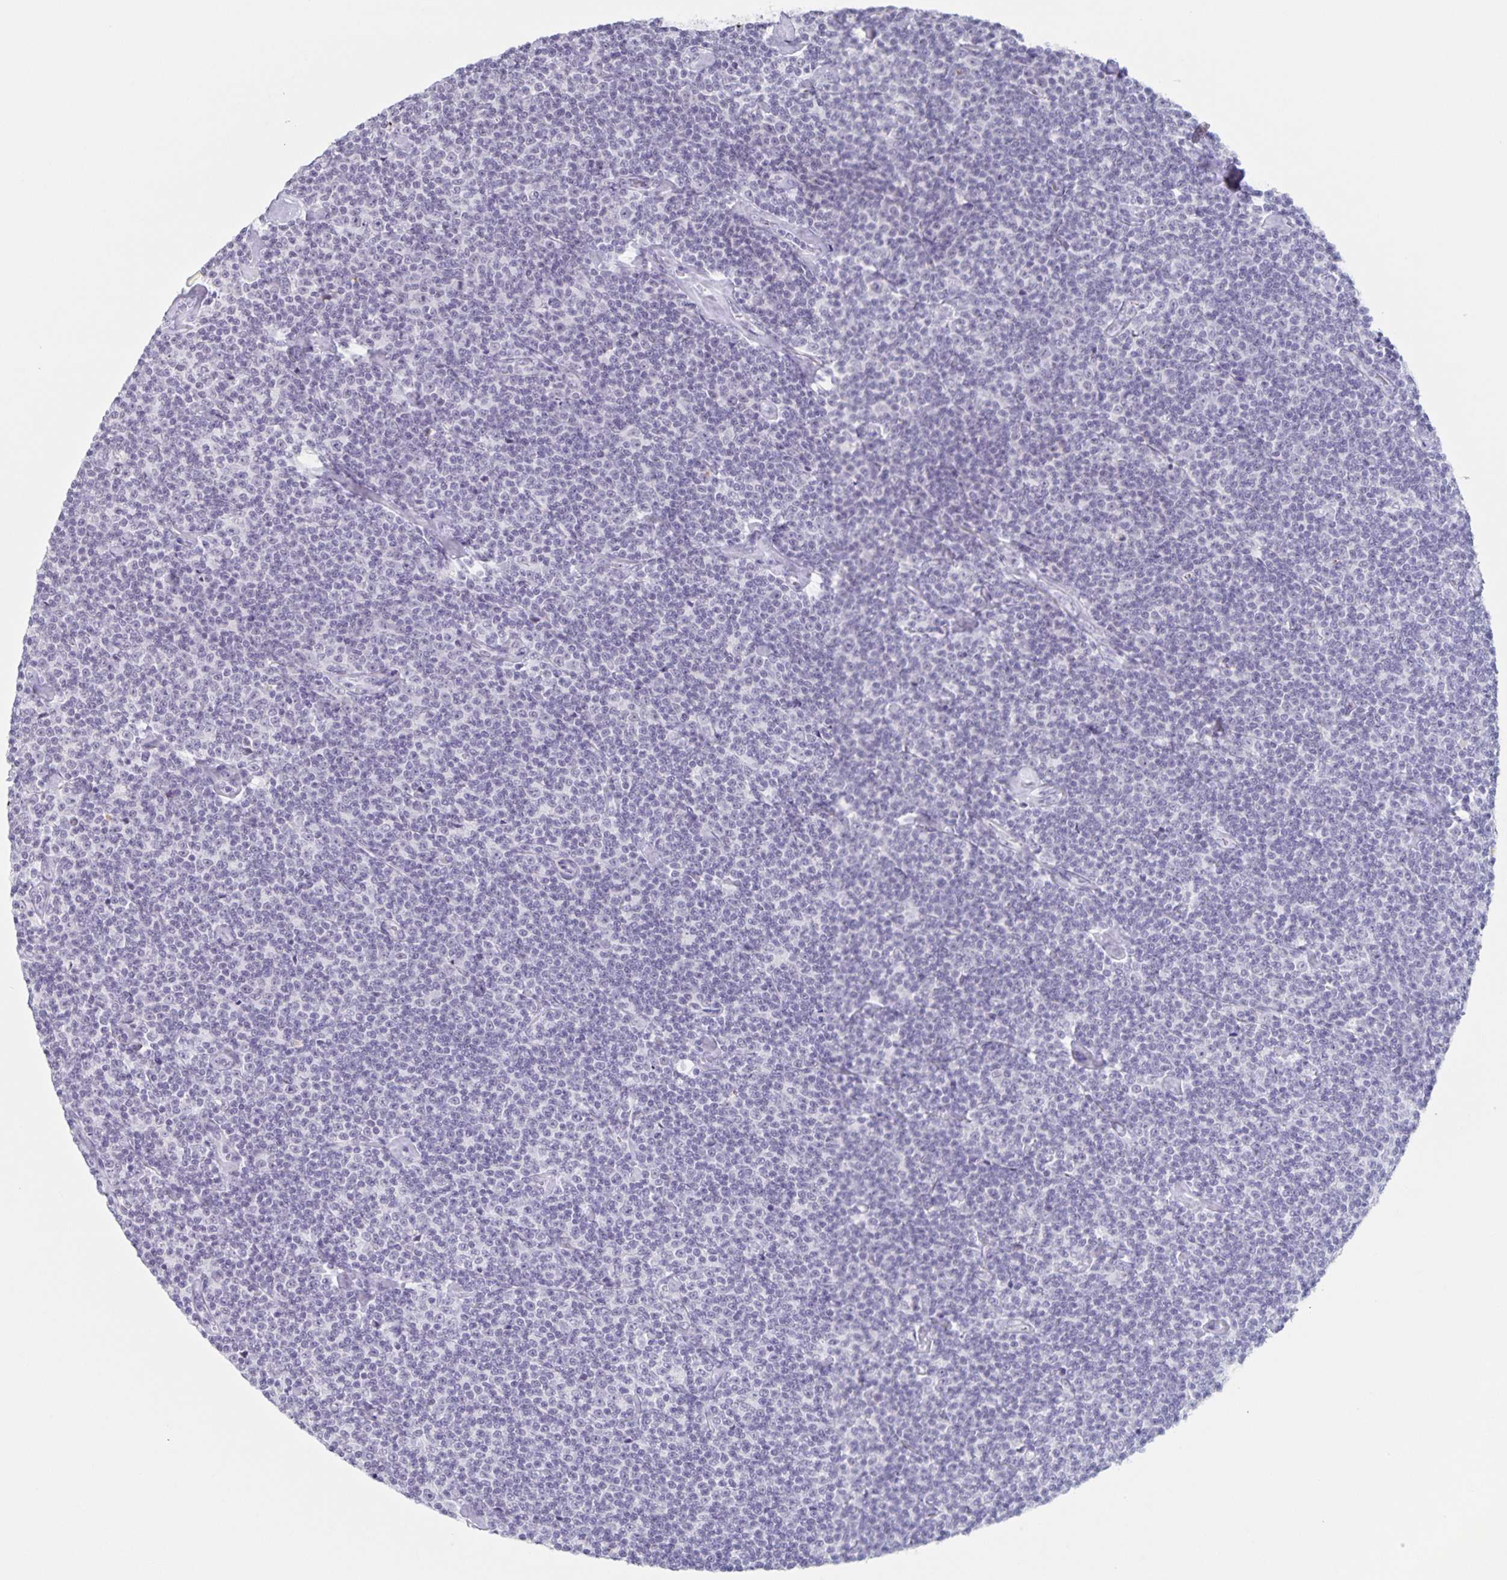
{"staining": {"intensity": "negative", "quantity": "none", "location": "none"}, "tissue": "lymphoma", "cell_type": "Tumor cells", "image_type": "cancer", "snomed": [{"axis": "morphology", "description": "Malignant lymphoma, non-Hodgkin's type, Low grade"}, {"axis": "topography", "description": "Lymph node"}], "caption": "There is no significant expression in tumor cells of low-grade malignant lymphoma, non-Hodgkin's type. The staining is performed using DAB brown chromogen with nuclei counter-stained in using hematoxylin.", "gene": "LCE6A", "patient": {"sex": "male", "age": 81}}